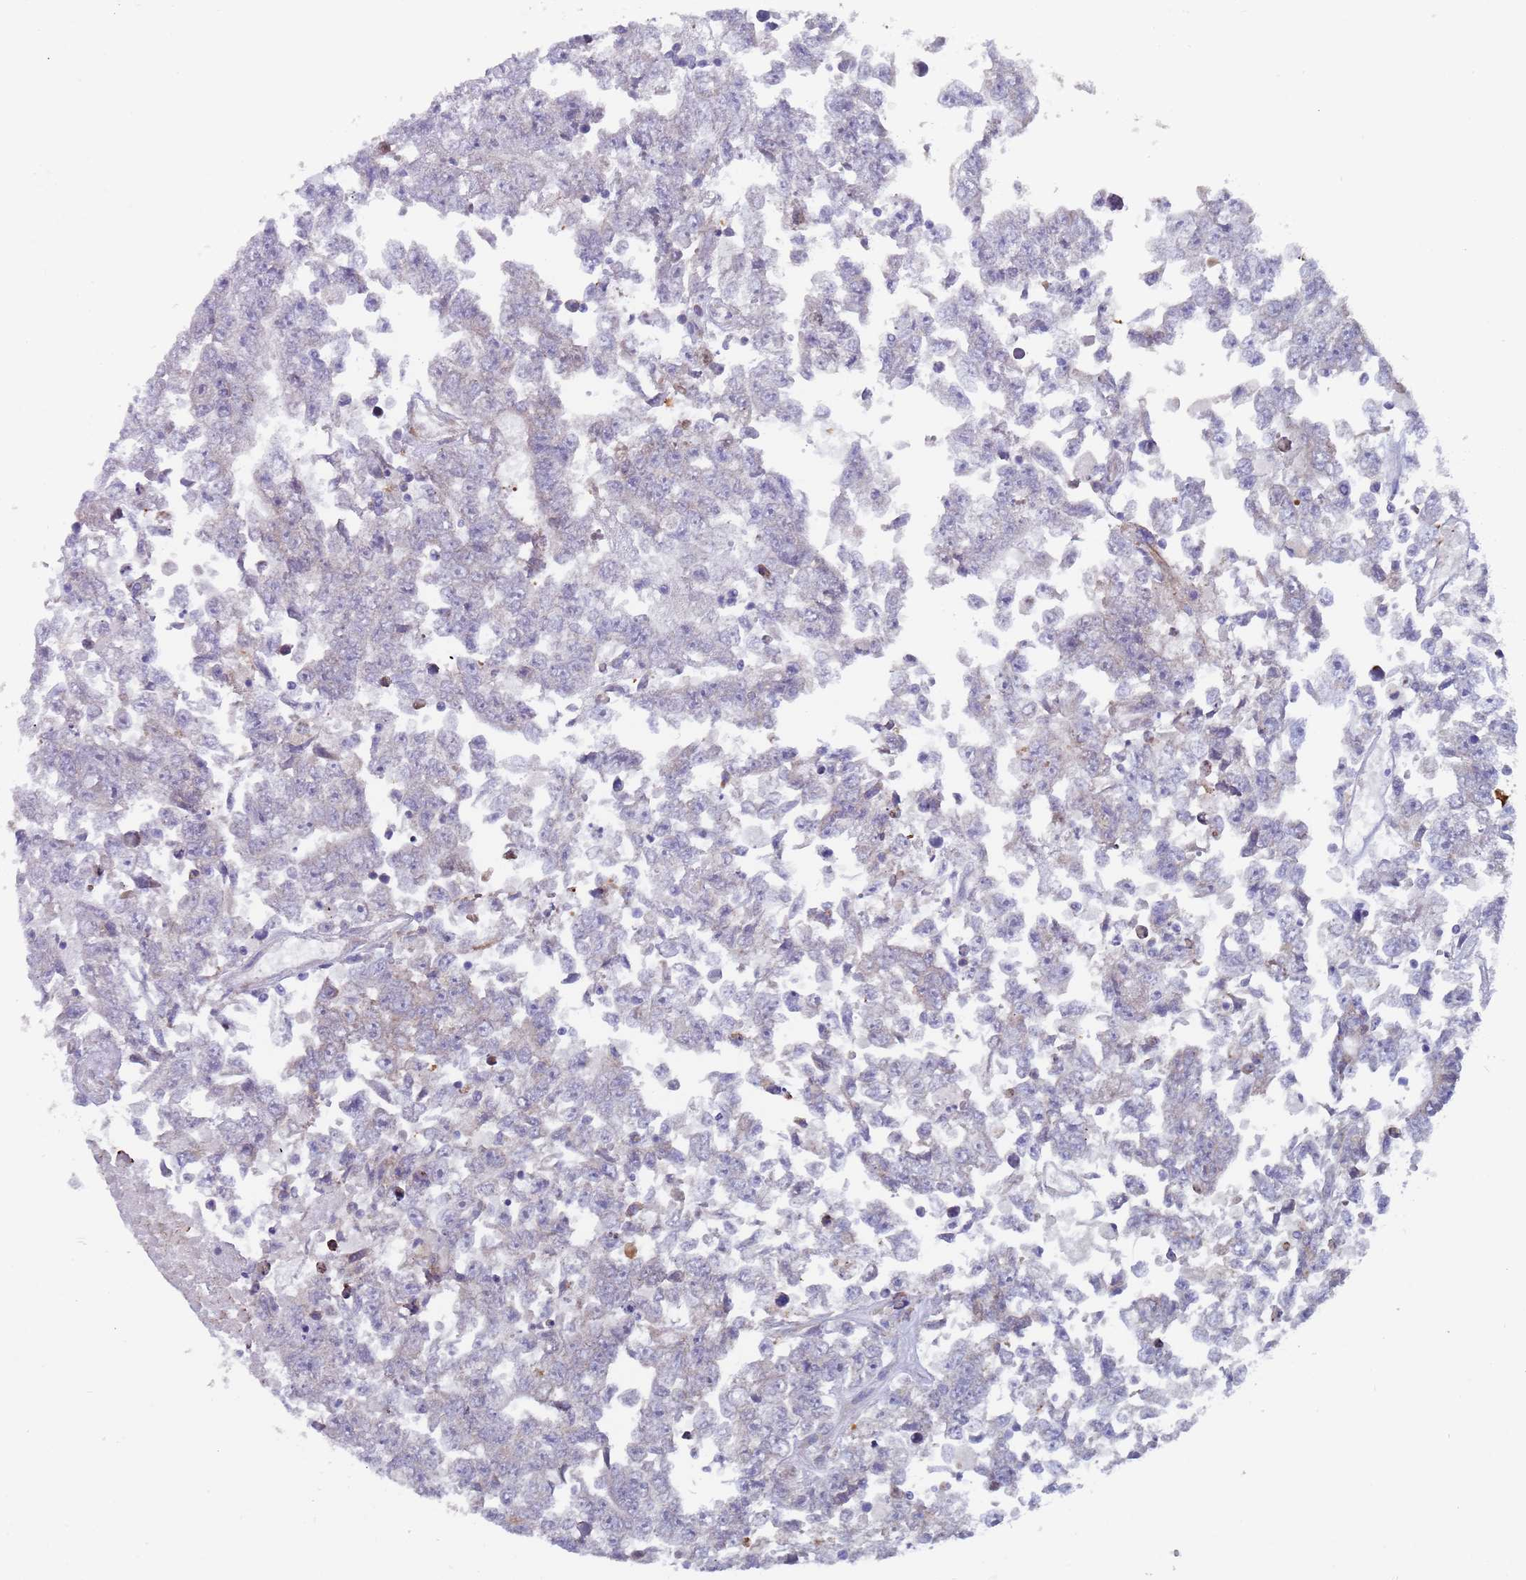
{"staining": {"intensity": "negative", "quantity": "none", "location": "none"}, "tissue": "testis cancer", "cell_type": "Tumor cells", "image_type": "cancer", "snomed": [{"axis": "morphology", "description": "Carcinoma, Embryonal, NOS"}, {"axis": "topography", "description": "Testis"}], "caption": "Immunohistochemistry micrograph of human testis cancer (embryonal carcinoma) stained for a protein (brown), which exhibits no staining in tumor cells. Brightfield microscopy of immunohistochemistry stained with DAB (3,3'-diaminobenzidine) (brown) and hematoxylin (blue), captured at high magnification.", "gene": "ZNF844", "patient": {"sex": "male", "age": 25}}